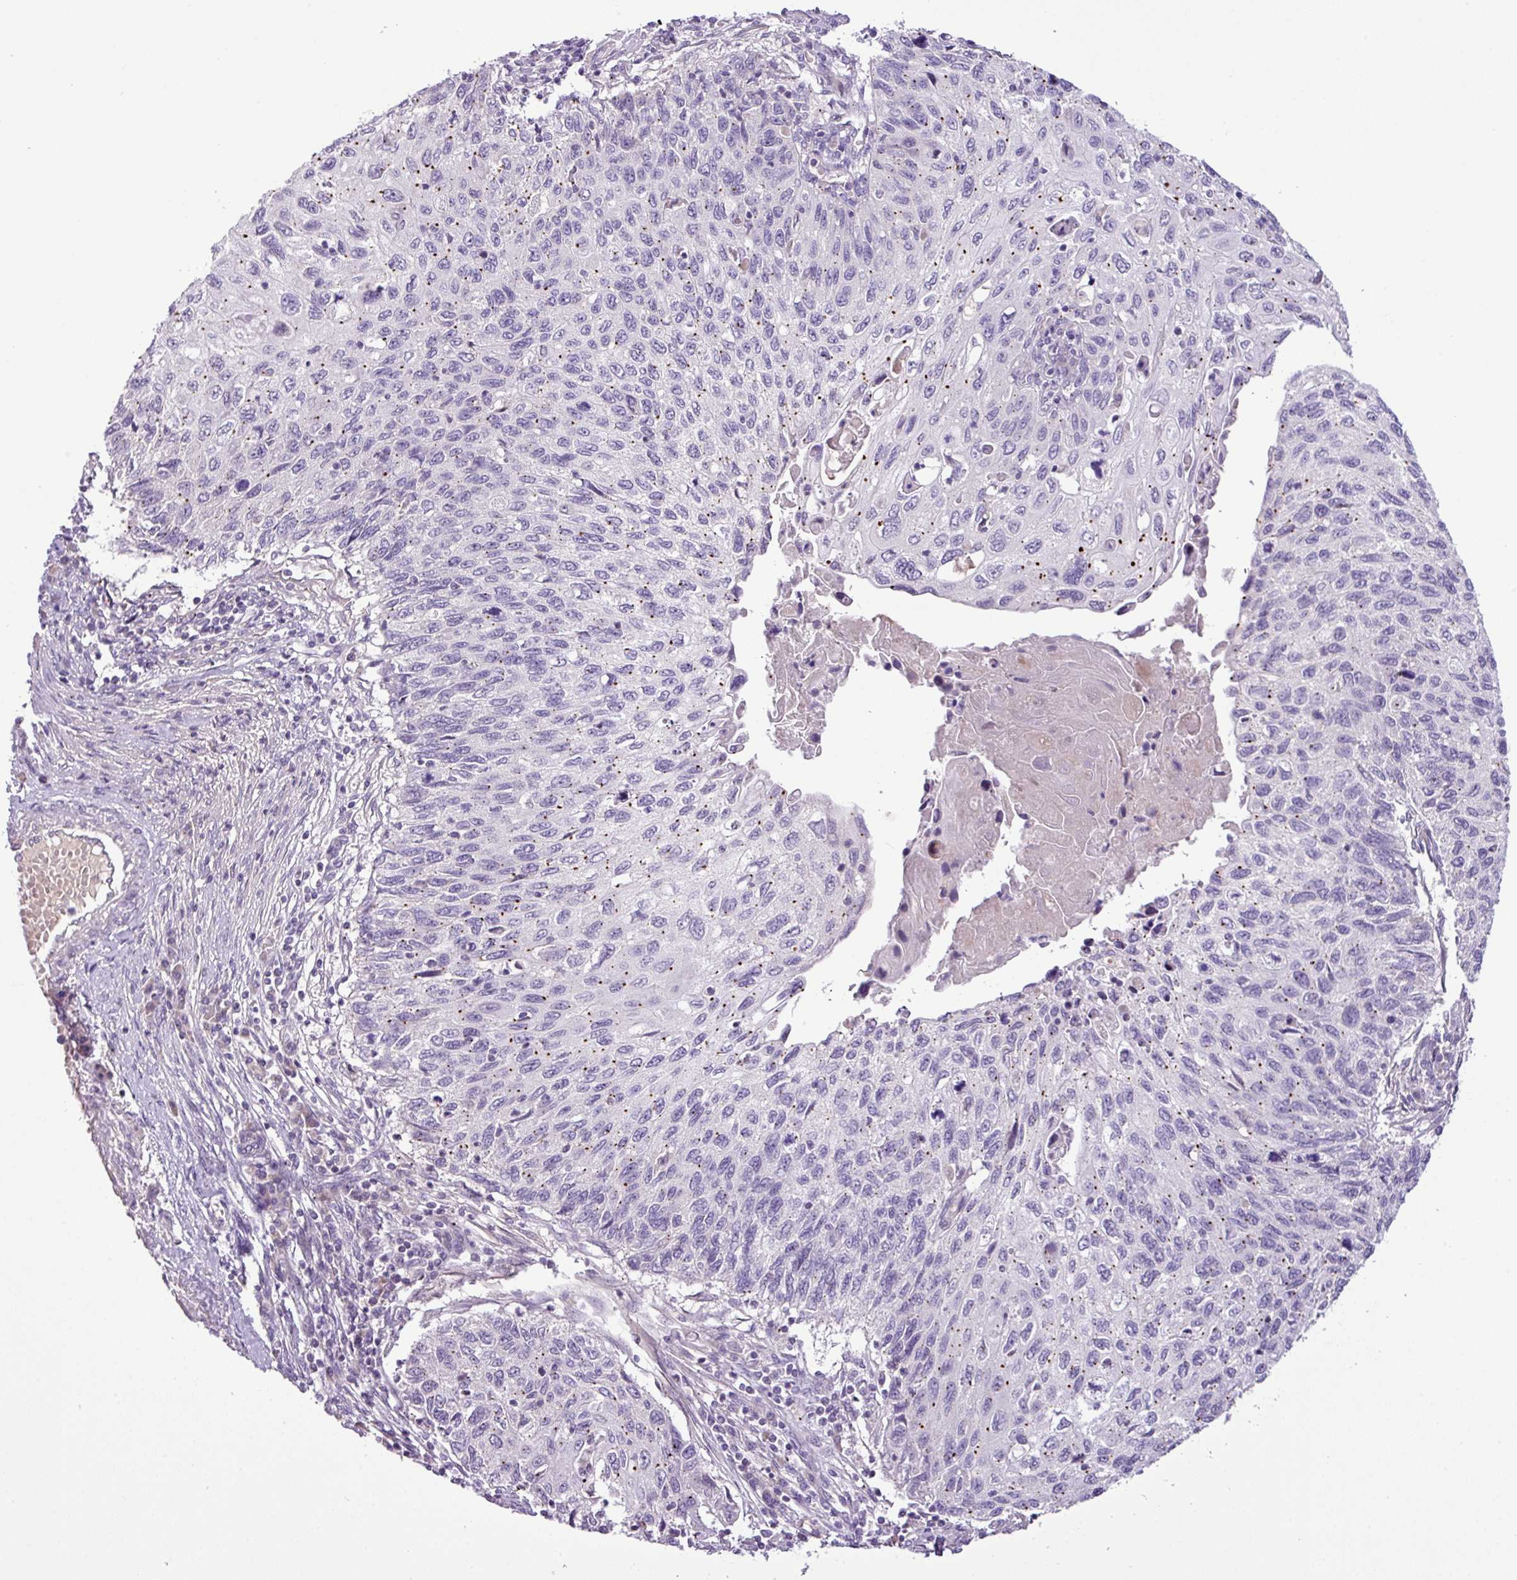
{"staining": {"intensity": "moderate", "quantity": "25%-75%", "location": "cytoplasmic/membranous"}, "tissue": "cervical cancer", "cell_type": "Tumor cells", "image_type": "cancer", "snomed": [{"axis": "morphology", "description": "Squamous cell carcinoma, NOS"}, {"axis": "topography", "description": "Cervix"}], "caption": "High-magnification brightfield microscopy of cervical cancer (squamous cell carcinoma) stained with DAB (brown) and counterstained with hematoxylin (blue). tumor cells exhibit moderate cytoplasmic/membranous positivity is identified in approximately25%-75% of cells. (IHC, brightfield microscopy, high magnification).", "gene": "DNAJB13", "patient": {"sex": "female", "age": 70}}